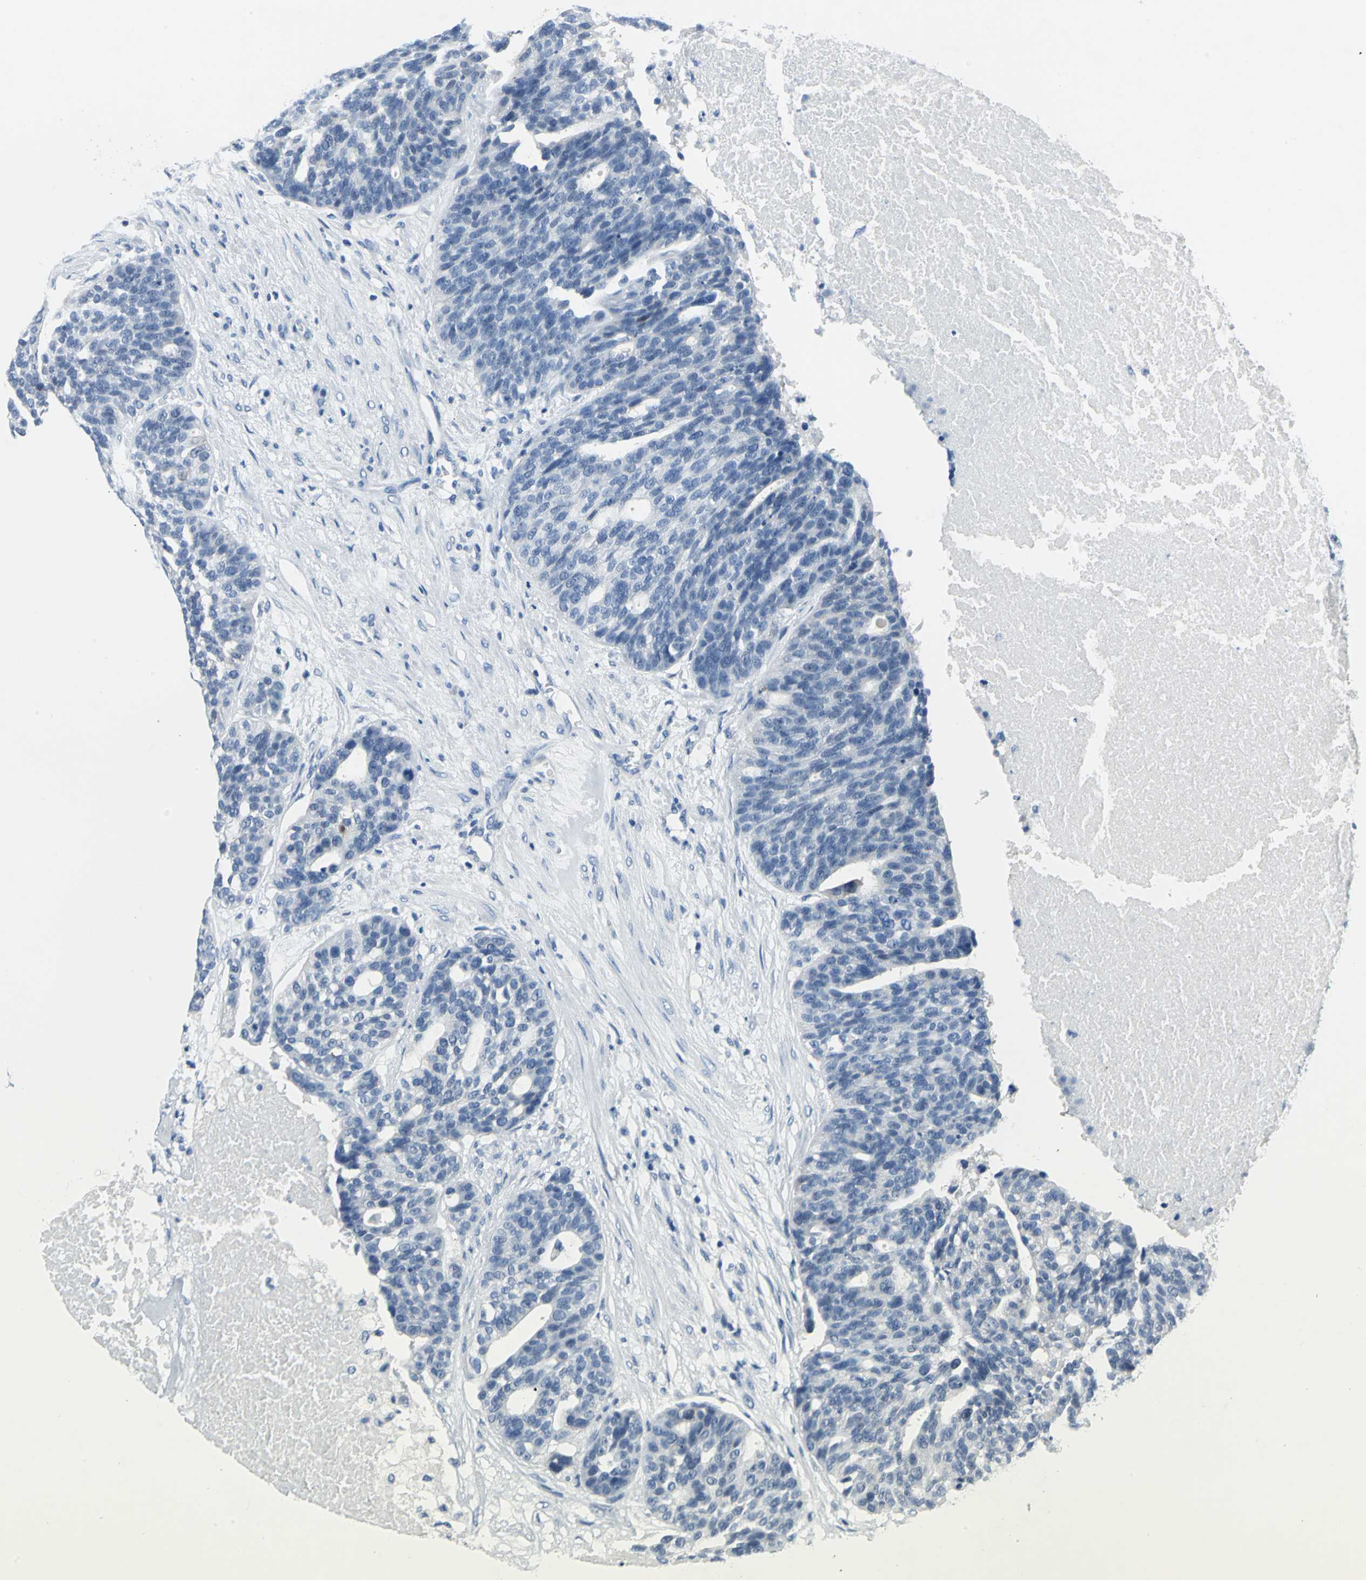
{"staining": {"intensity": "negative", "quantity": "none", "location": "none"}, "tissue": "ovarian cancer", "cell_type": "Tumor cells", "image_type": "cancer", "snomed": [{"axis": "morphology", "description": "Cystadenocarcinoma, serous, NOS"}, {"axis": "topography", "description": "Ovary"}], "caption": "The immunohistochemistry micrograph has no significant expression in tumor cells of ovarian serous cystadenocarcinoma tissue.", "gene": "SFN", "patient": {"sex": "female", "age": 59}}